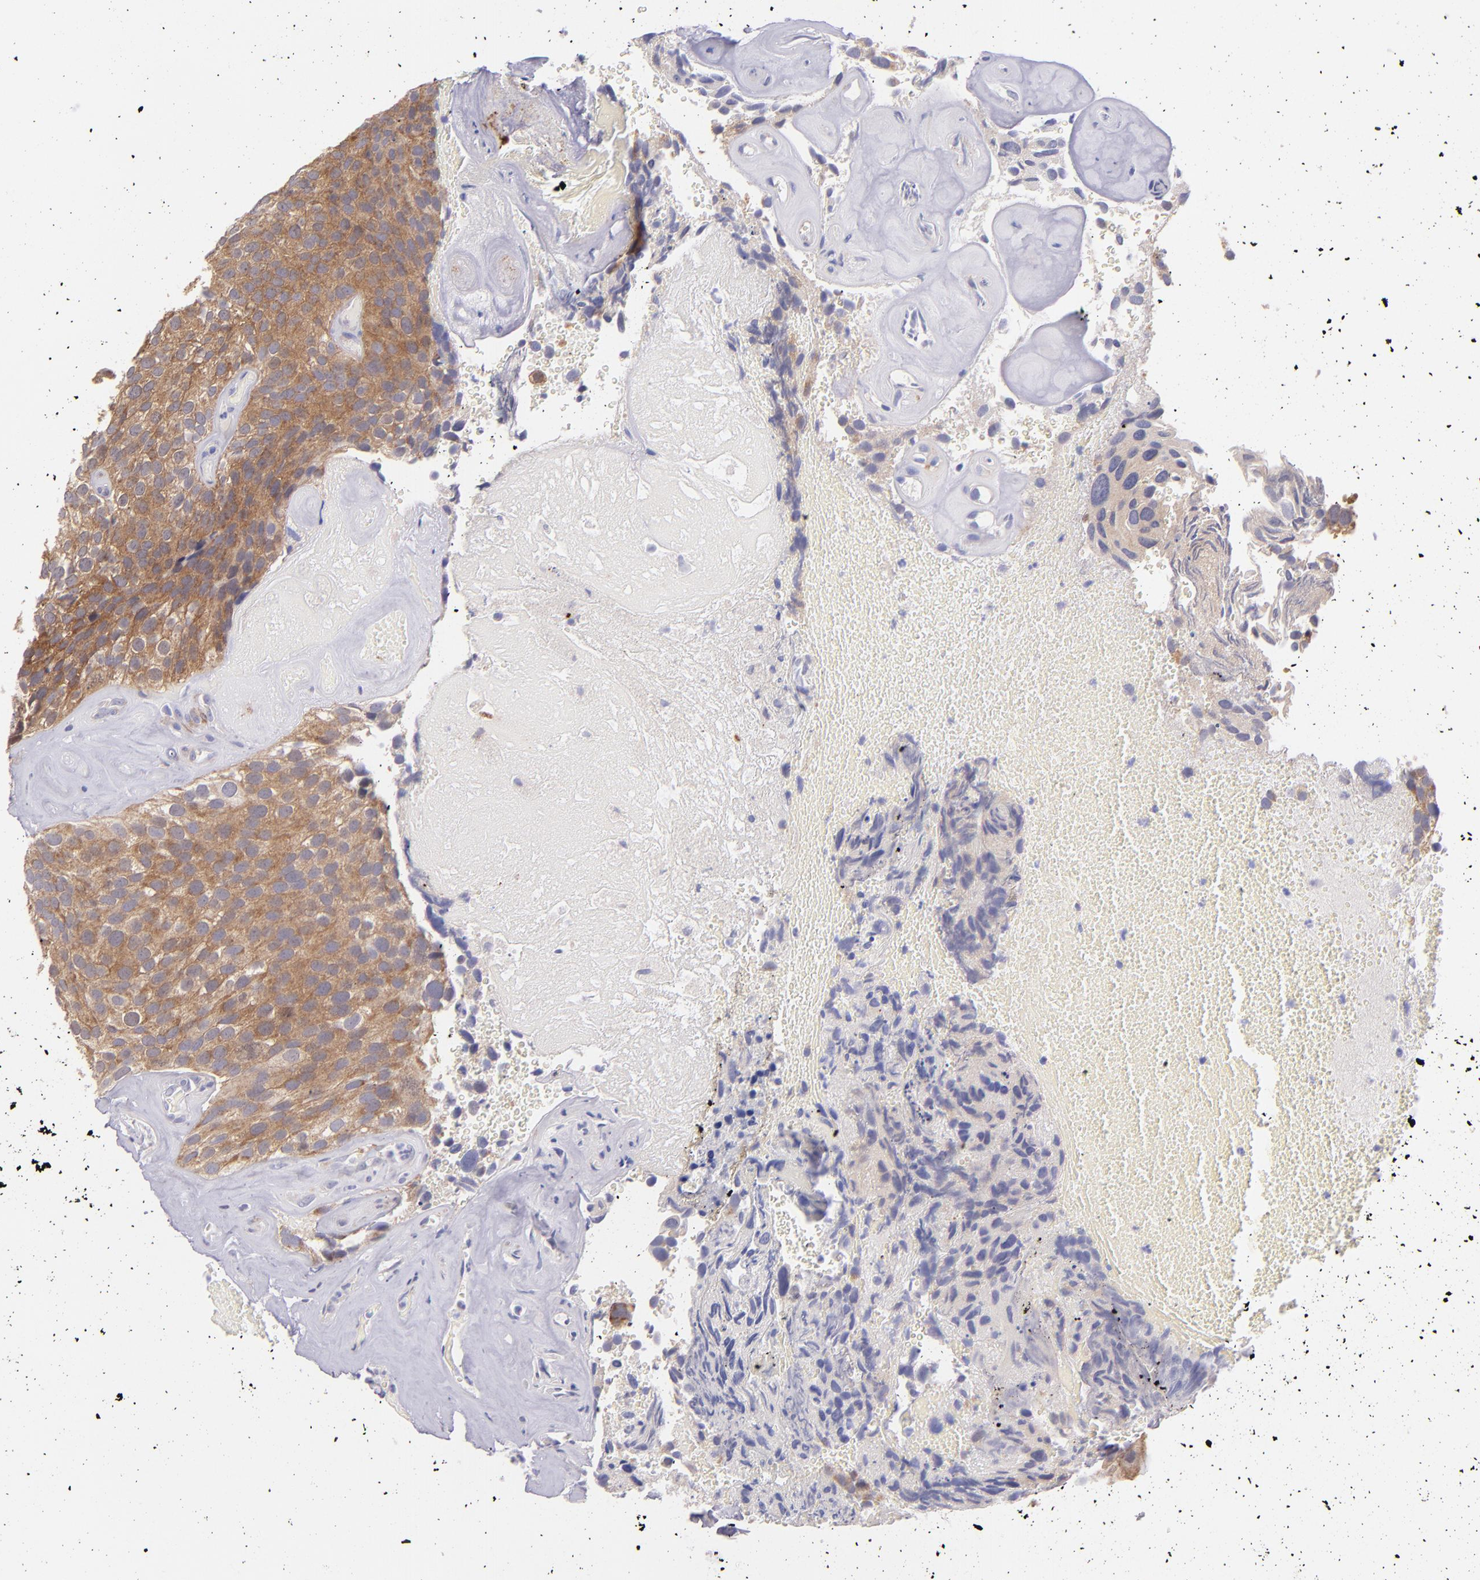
{"staining": {"intensity": "moderate", "quantity": ">75%", "location": "cytoplasmic/membranous"}, "tissue": "urothelial cancer", "cell_type": "Tumor cells", "image_type": "cancer", "snomed": [{"axis": "morphology", "description": "Urothelial carcinoma, High grade"}, {"axis": "topography", "description": "Urinary bladder"}], "caption": "This is an image of immunohistochemistry (IHC) staining of high-grade urothelial carcinoma, which shows moderate expression in the cytoplasmic/membranous of tumor cells.", "gene": "SH2D4A", "patient": {"sex": "male", "age": 72}}